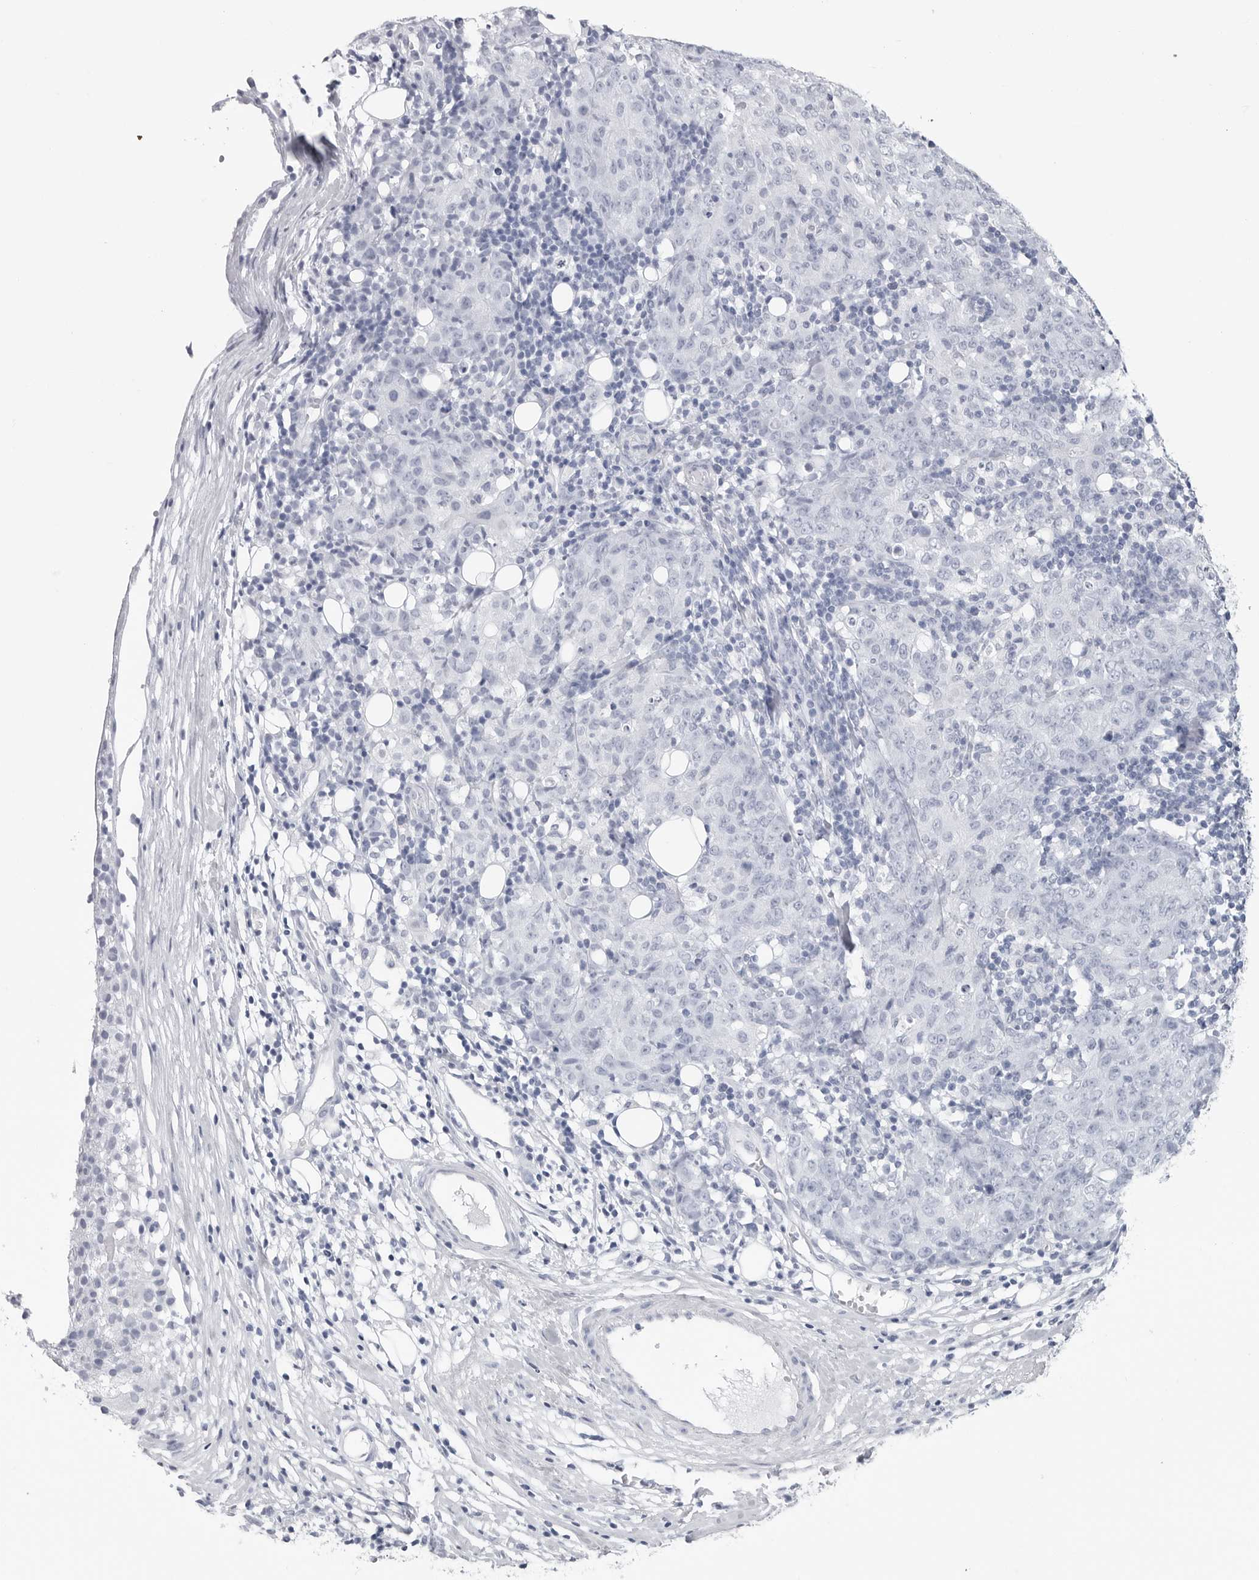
{"staining": {"intensity": "negative", "quantity": "none", "location": "none"}, "tissue": "ovarian cancer", "cell_type": "Tumor cells", "image_type": "cancer", "snomed": [{"axis": "morphology", "description": "Carcinoma, endometroid"}, {"axis": "topography", "description": "Ovary"}], "caption": "Tumor cells are negative for brown protein staining in ovarian endometroid carcinoma.", "gene": "CSH1", "patient": {"sex": "female", "age": 42}}